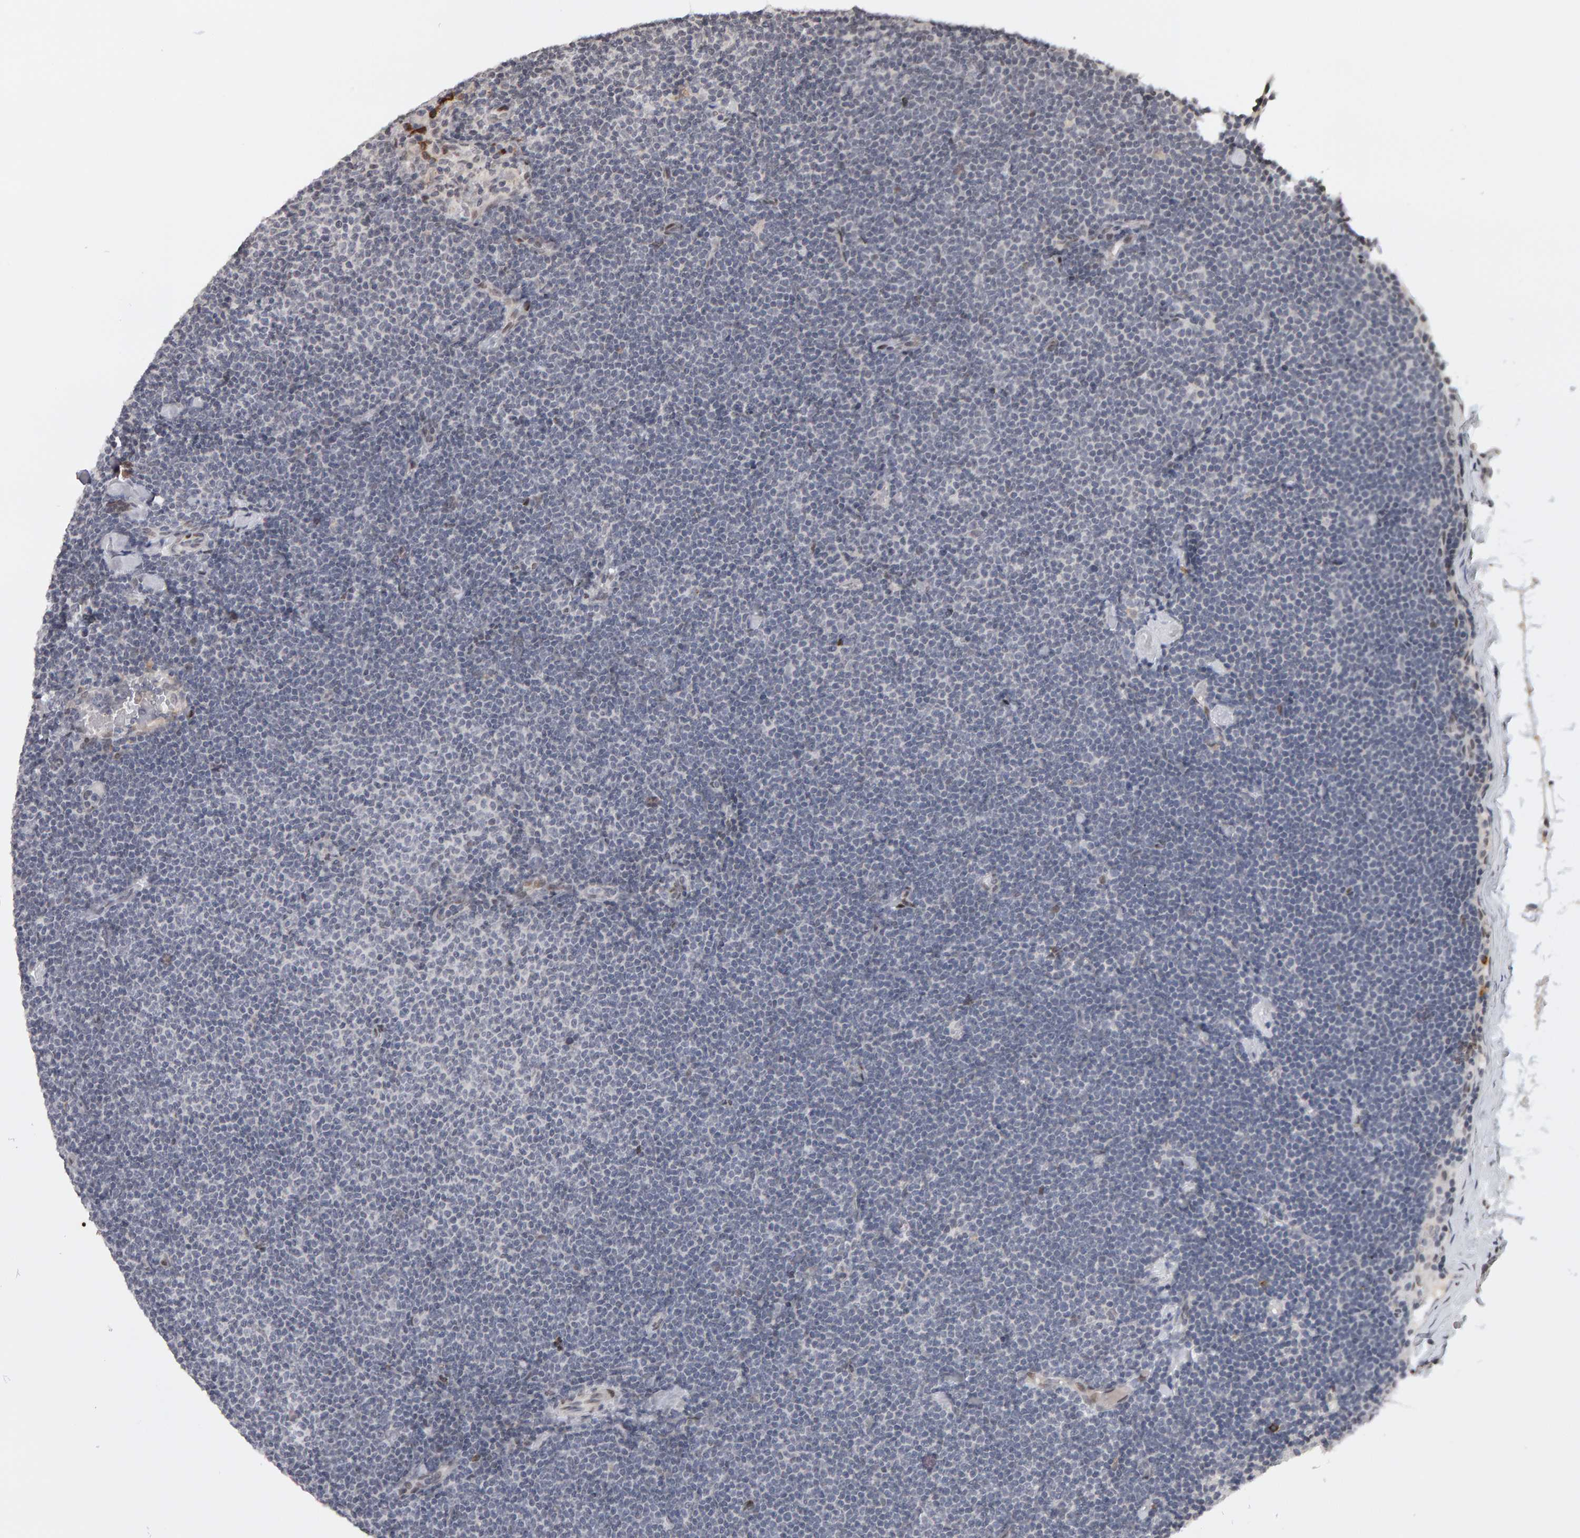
{"staining": {"intensity": "negative", "quantity": "none", "location": "none"}, "tissue": "lymphoma", "cell_type": "Tumor cells", "image_type": "cancer", "snomed": [{"axis": "morphology", "description": "Malignant lymphoma, non-Hodgkin's type, Low grade"}, {"axis": "topography", "description": "Lymph node"}], "caption": "This is an immunohistochemistry image of malignant lymphoma, non-Hodgkin's type (low-grade). There is no expression in tumor cells.", "gene": "TRAM1", "patient": {"sex": "female", "age": 53}}